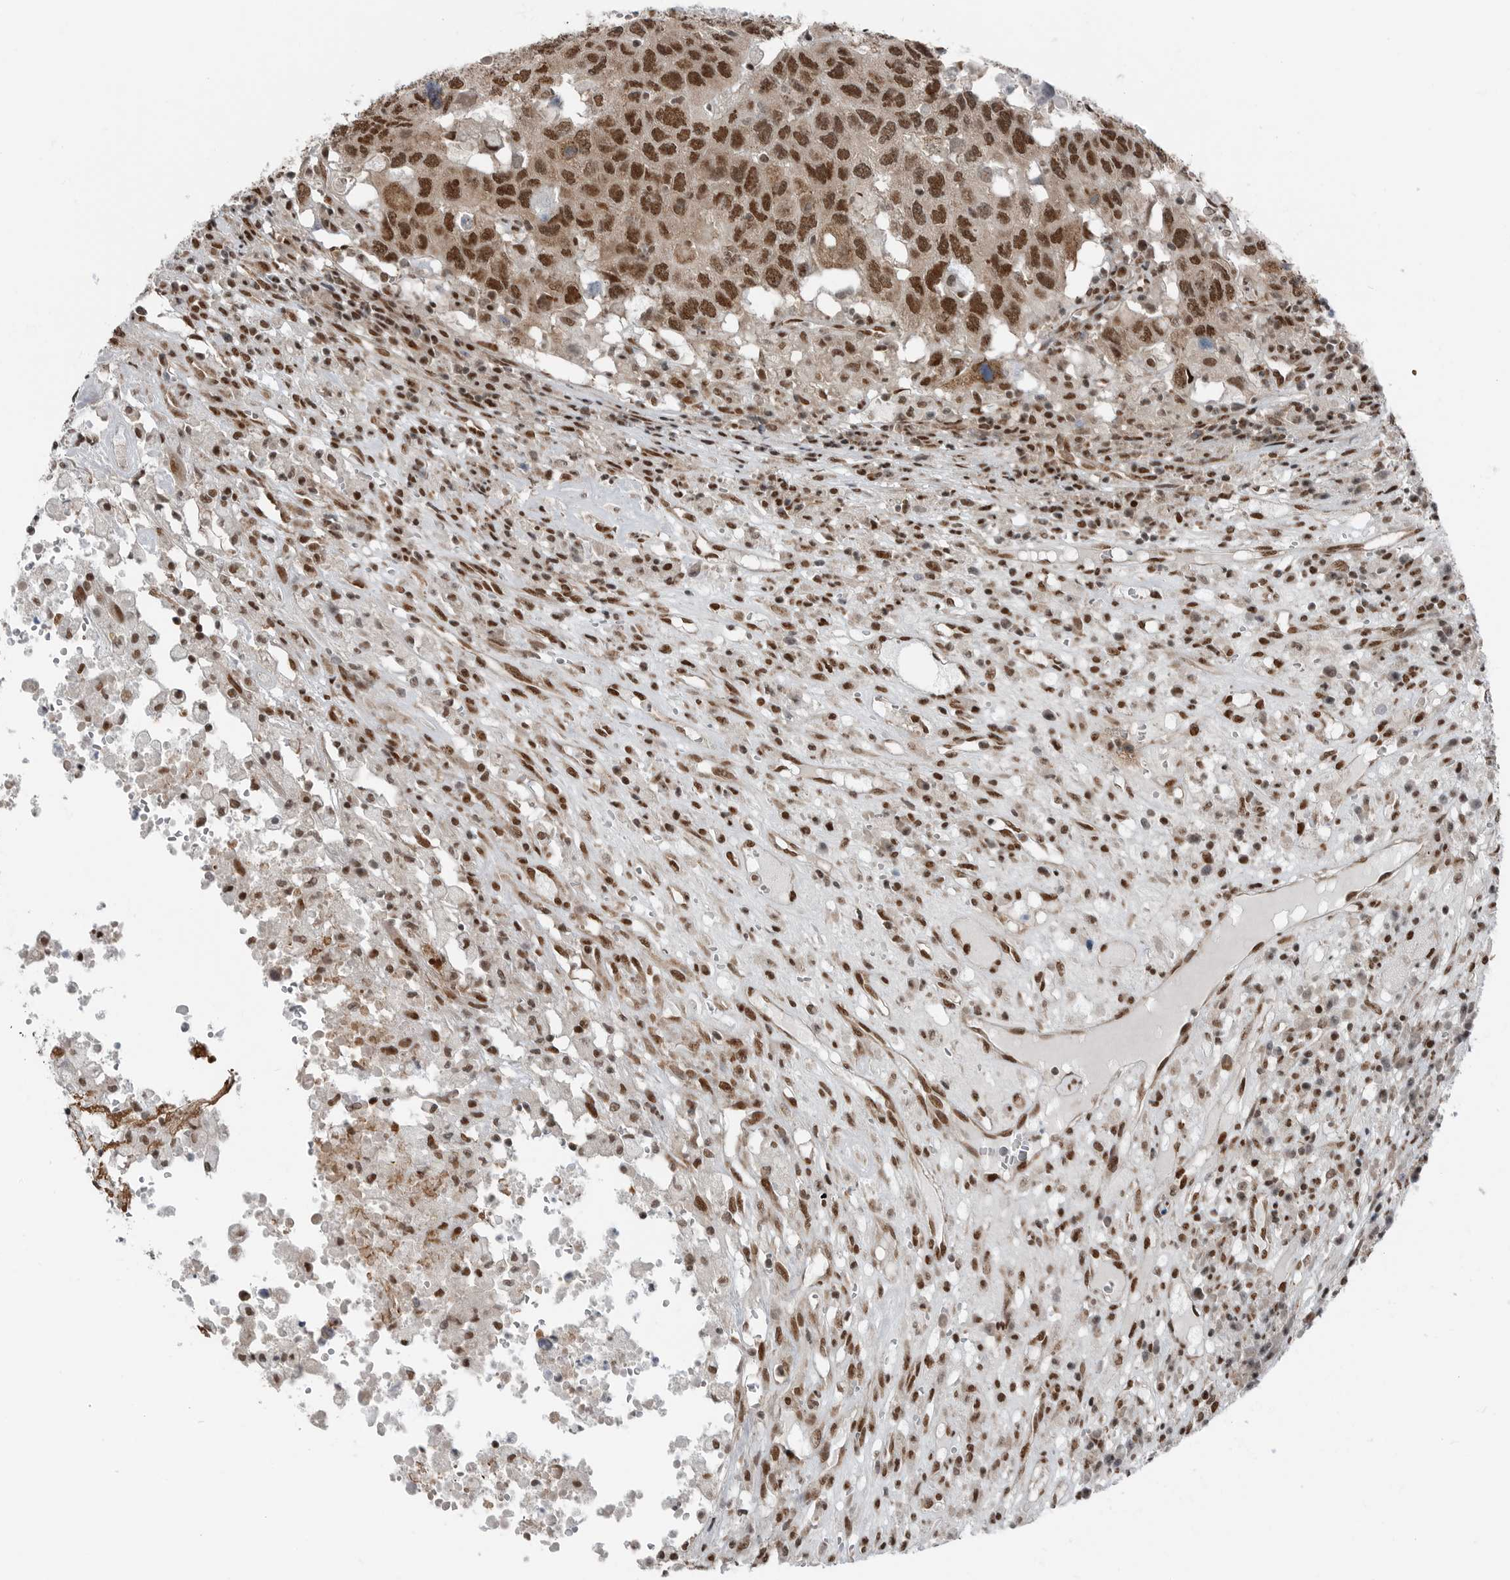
{"staining": {"intensity": "strong", "quantity": ">75%", "location": "nuclear"}, "tissue": "head and neck cancer", "cell_type": "Tumor cells", "image_type": "cancer", "snomed": [{"axis": "morphology", "description": "Squamous cell carcinoma, NOS"}, {"axis": "topography", "description": "Head-Neck"}], "caption": "The immunohistochemical stain labels strong nuclear staining in tumor cells of squamous cell carcinoma (head and neck) tissue. Using DAB (3,3'-diaminobenzidine) (brown) and hematoxylin (blue) stains, captured at high magnification using brightfield microscopy.", "gene": "BLZF1", "patient": {"sex": "male", "age": 66}}